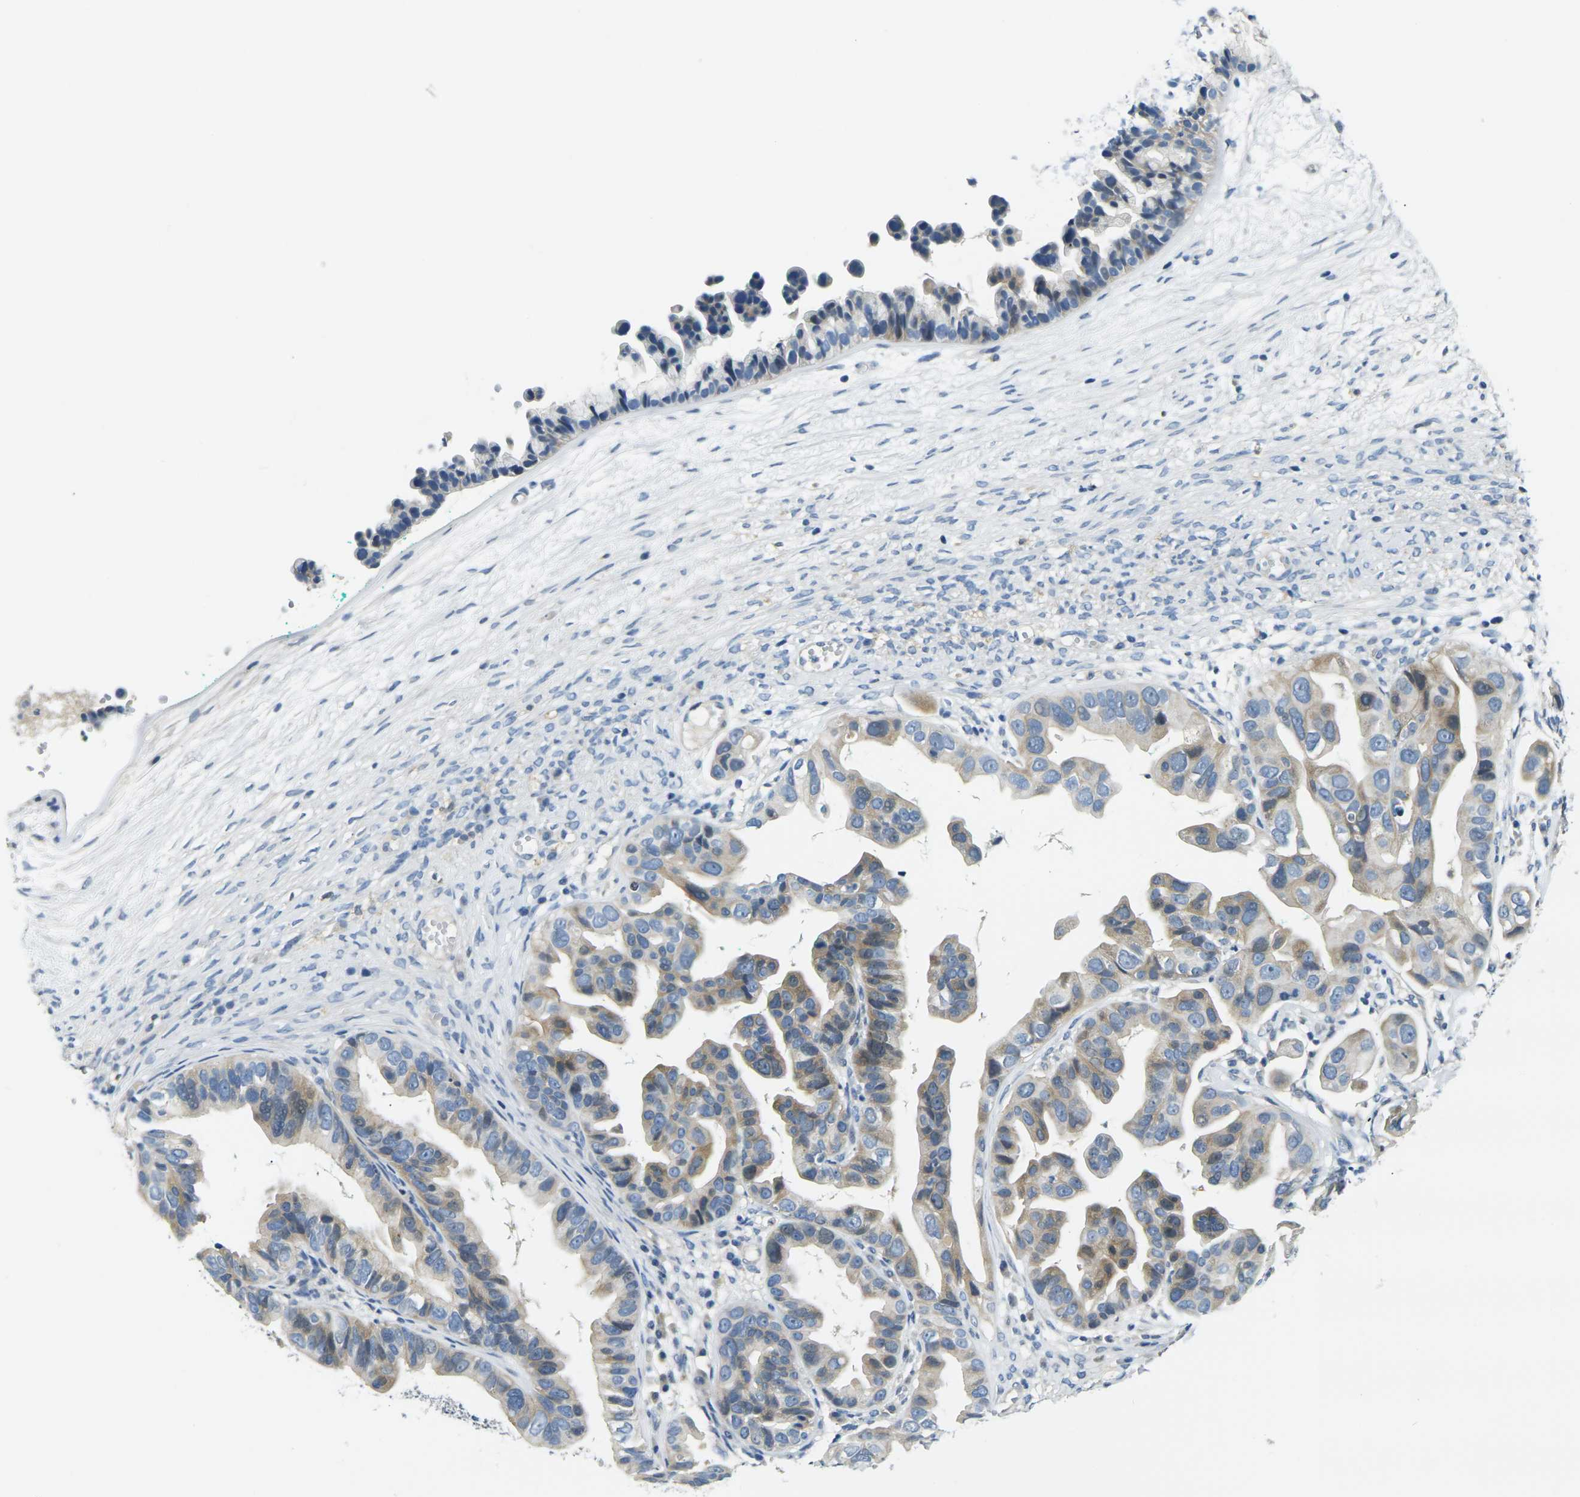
{"staining": {"intensity": "weak", "quantity": "25%-75%", "location": "cytoplasmic/membranous"}, "tissue": "ovarian cancer", "cell_type": "Tumor cells", "image_type": "cancer", "snomed": [{"axis": "morphology", "description": "Cystadenocarcinoma, serous, NOS"}, {"axis": "topography", "description": "Ovary"}], "caption": "Protein expression analysis of ovarian cancer reveals weak cytoplasmic/membranous positivity in approximately 25%-75% of tumor cells.", "gene": "SHISAL2B", "patient": {"sex": "female", "age": 56}}